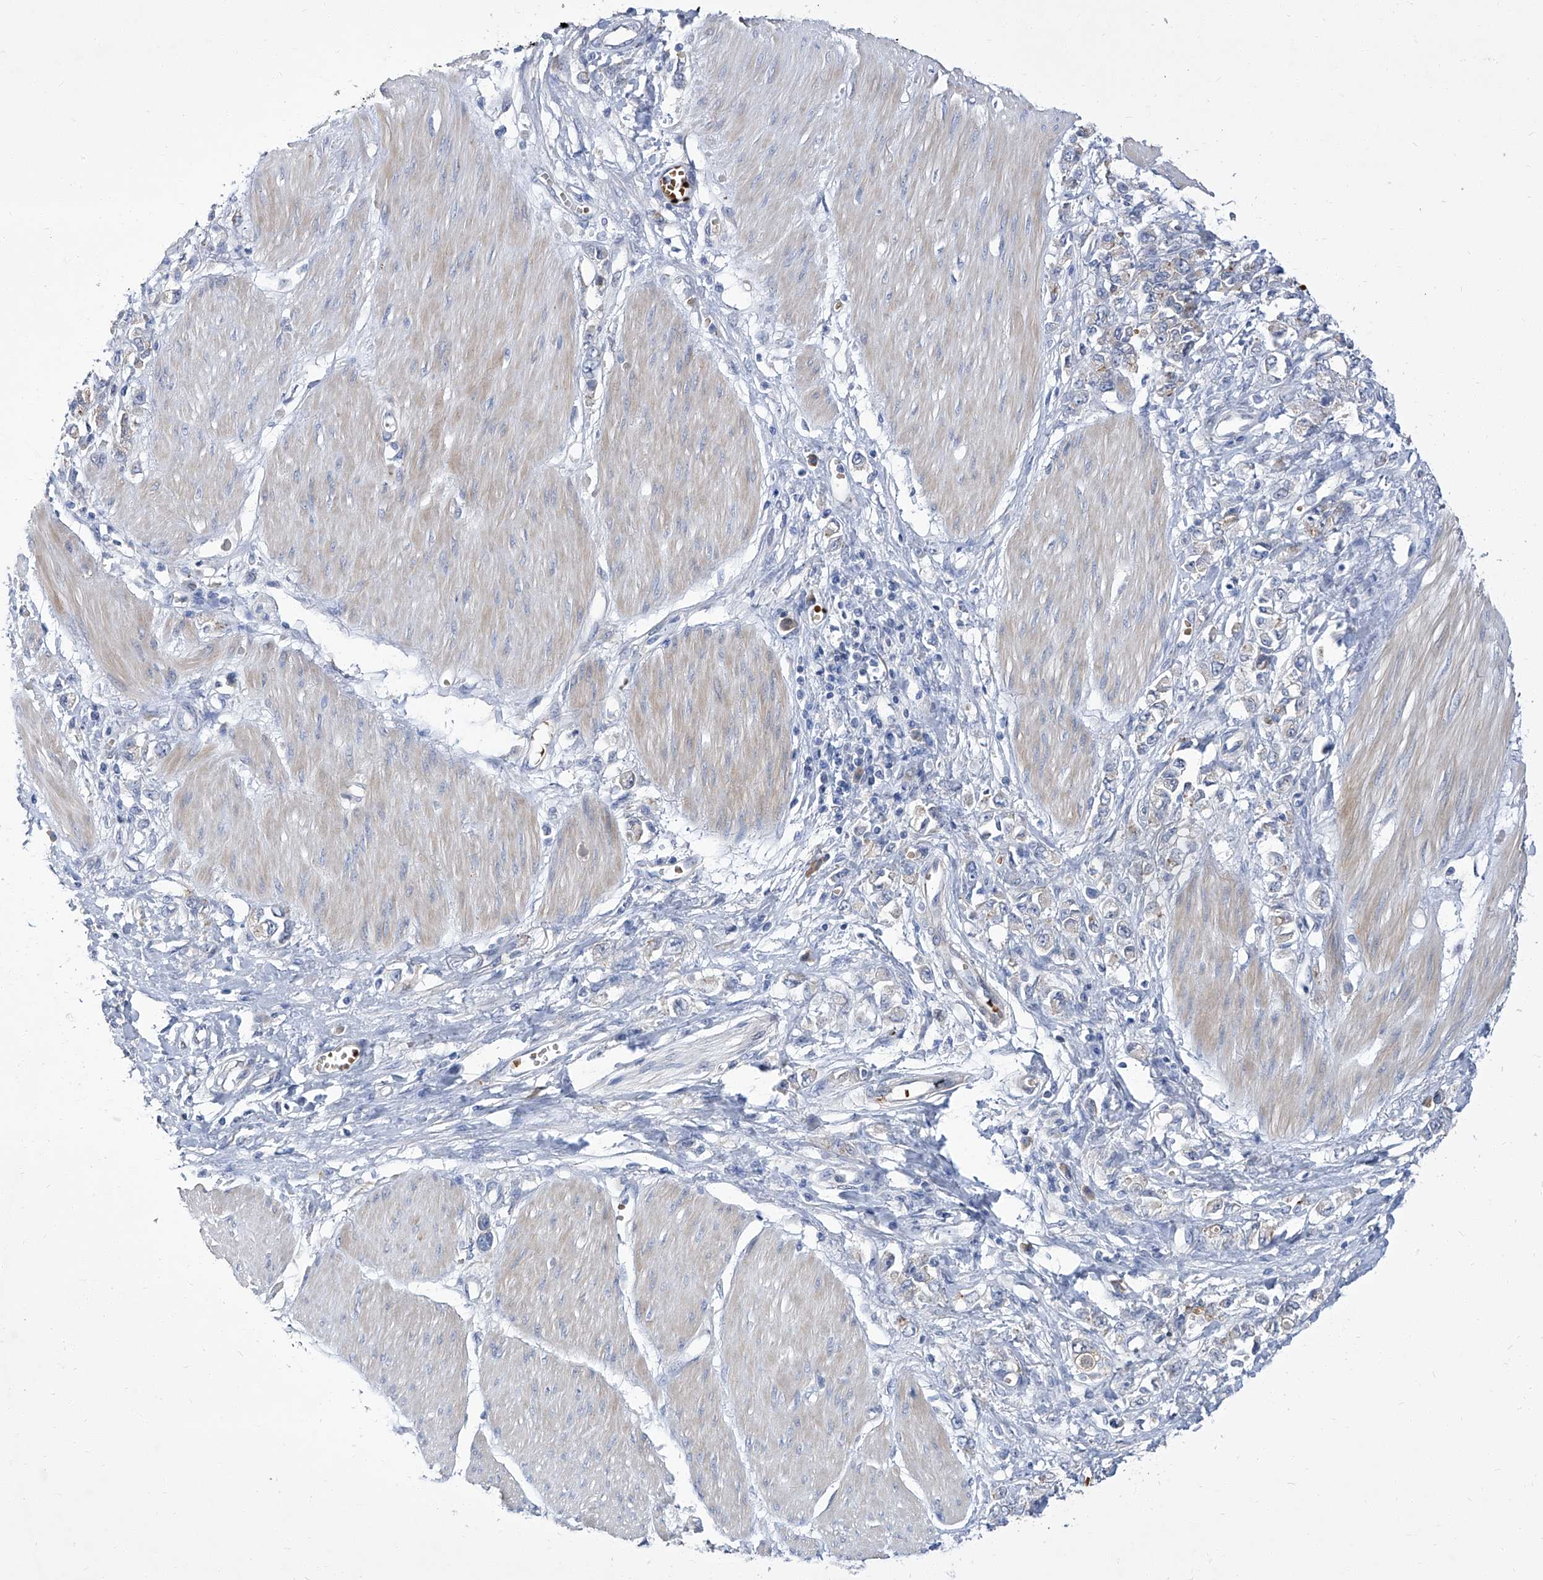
{"staining": {"intensity": "negative", "quantity": "none", "location": "none"}, "tissue": "stomach cancer", "cell_type": "Tumor cells", "image_type": "cancer", "snomed": [{"axis": "morphology", "description": "Adenocarcinoma, NOS"}, {"axis": "topography", "description": "Stomach"}], "caption": "Human adenocarcinoma (stomach) stained for a protein using IHC exhibits no expression in tumor cells.", "gene": "PARD3", "patient": {"sex": "female", "age": 76}}